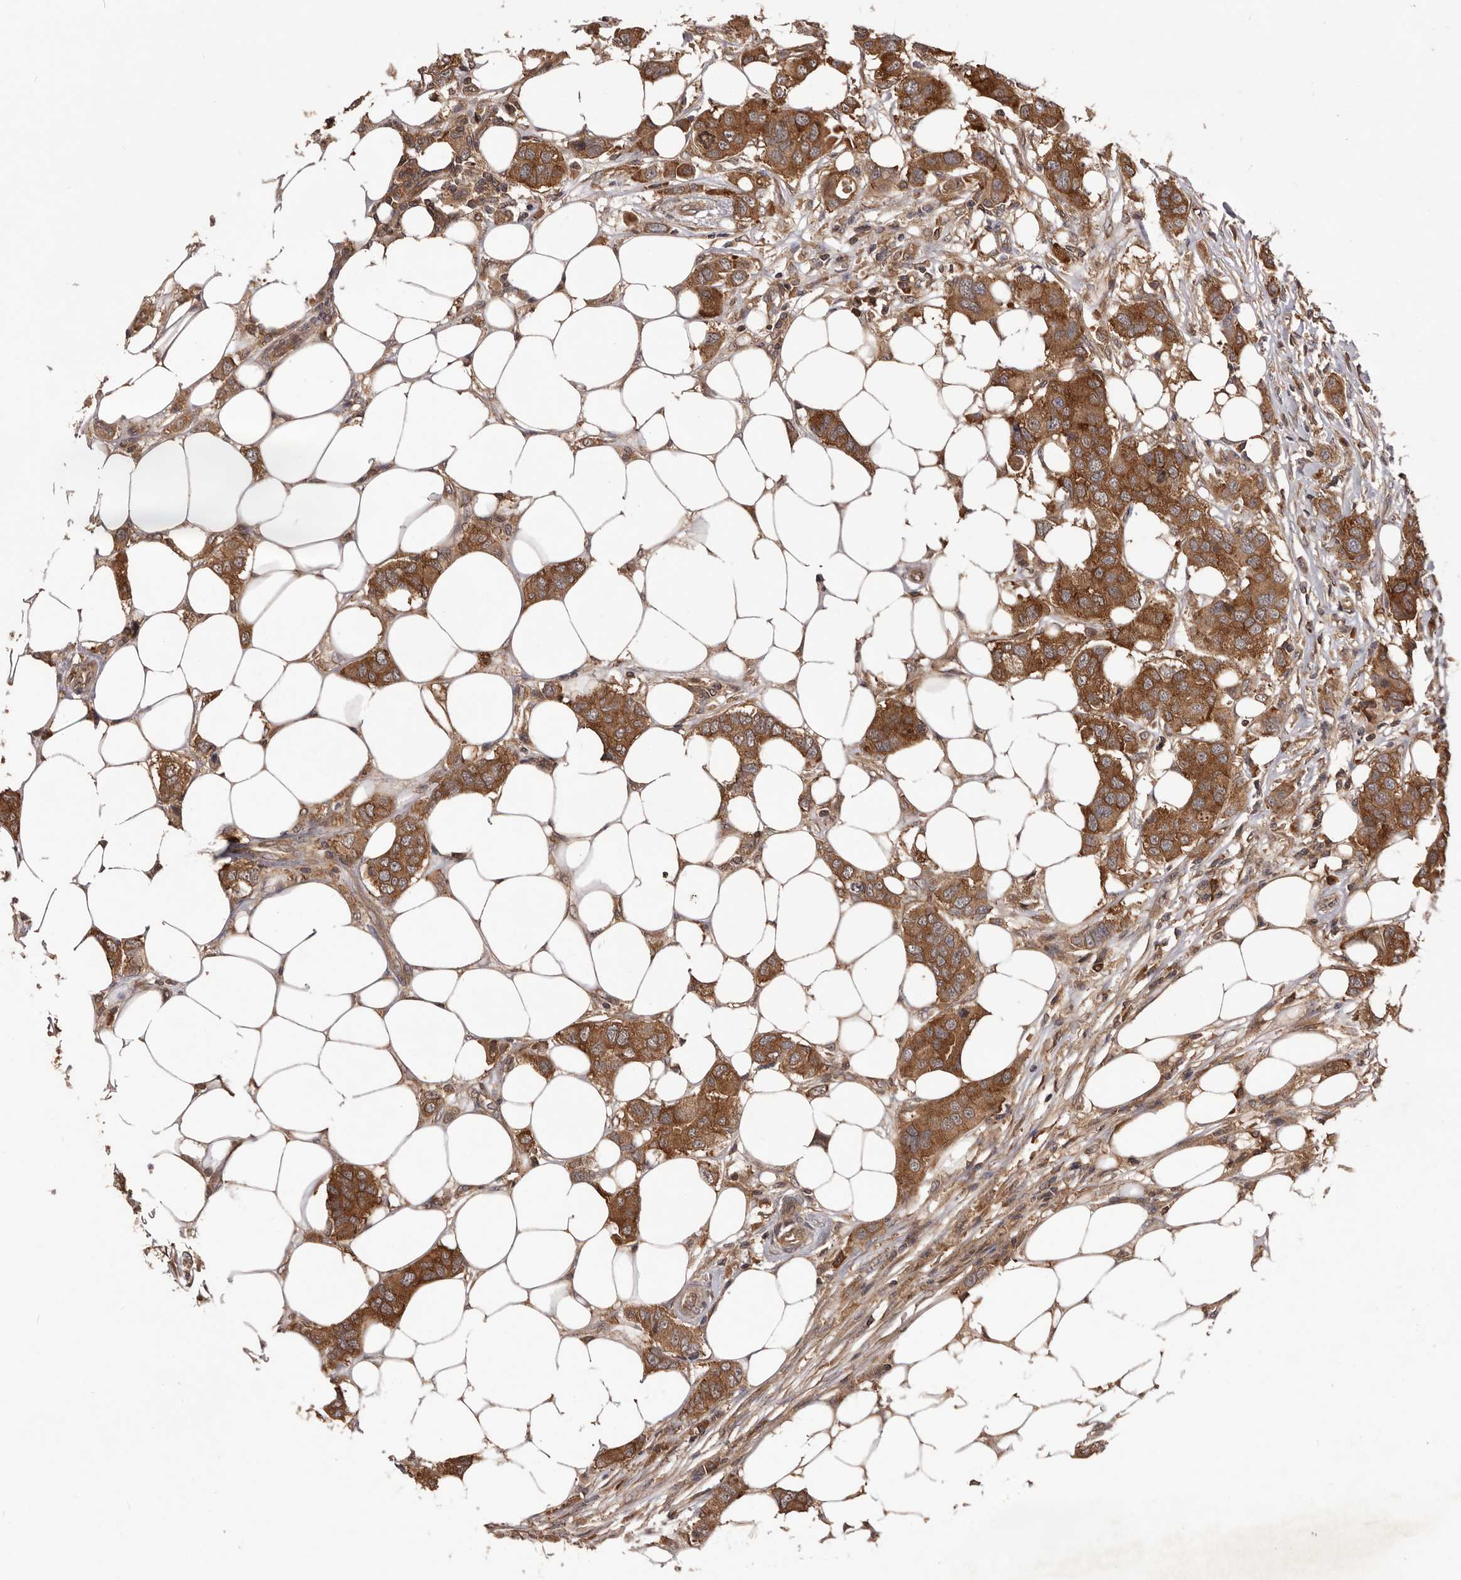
{"staining": {"intensity": "moderate", "quantity": ">75%", "location": "cytoplasmic/membranous"}, "tissue": "breast cancer", "cell_type": "Tumor cells", "image_type": "cancer", "snomed": [{"axis": "morphology", "description": "Duct carcinoma"}, {"axis": "topography", "description": "Breast"}], "caption": "Moderate cytoplasmic/membranous protein positivity is appreciated in approximately >75% of tumor cells in breast cancer (infiltrating ductal carcinoma).", "gene": "HBS1L", "patient": {"sex": "female", "age": 50}}